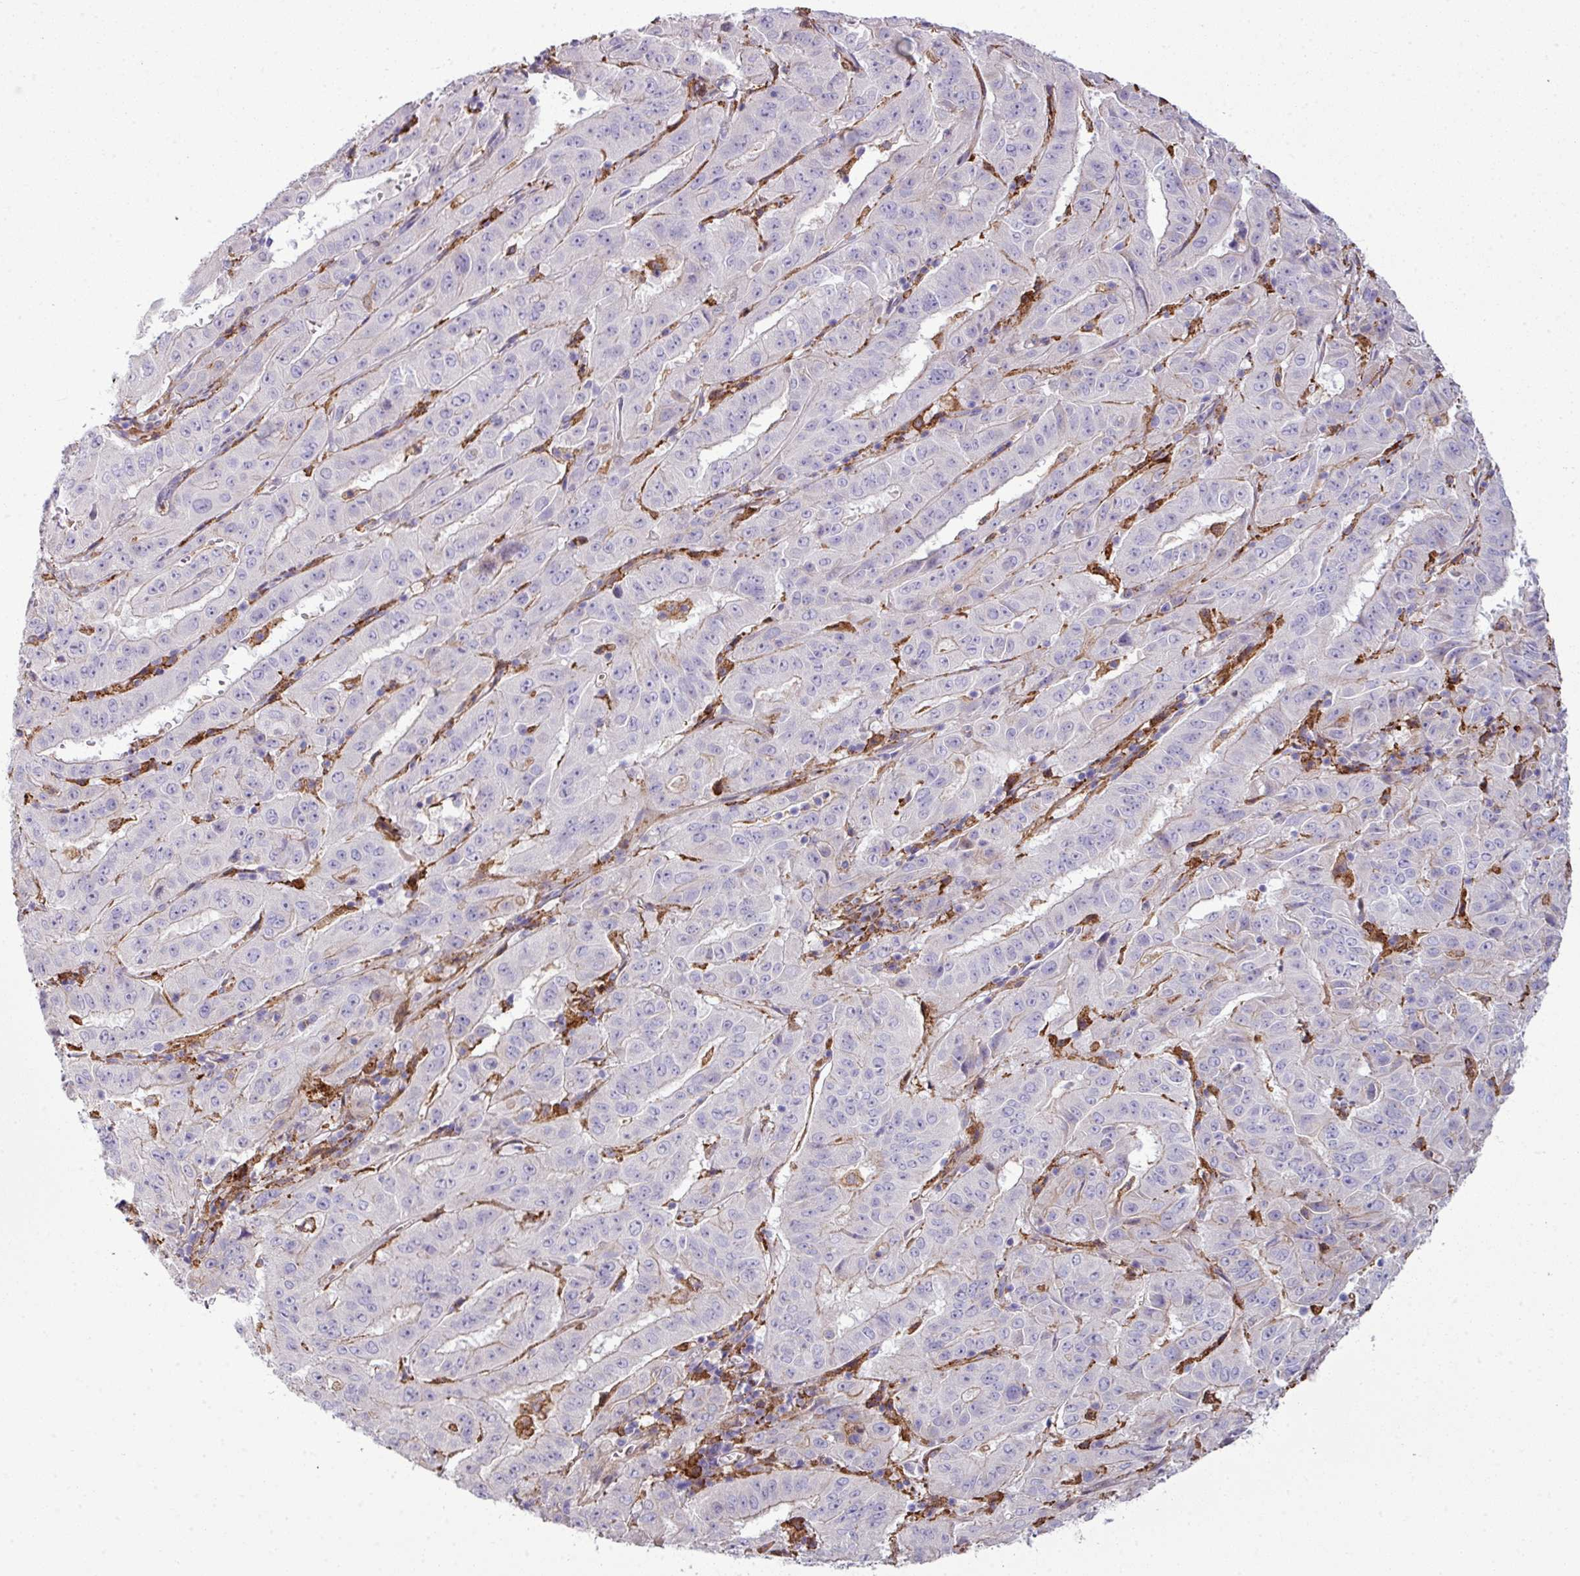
{"staining": {"intensity": "negative", "quantity": "none", "location": "none"}, "tissue": "pancreatic cancer", "cell_type": "Tumor cells", "image_type": "cancer", "snomed": [{"axis": "morphology", "description": "Adenocarcinoma, NOS"}, {"axis": "topography", "description": "Pancreas"}], "caption": "Immunohistochemistry micrograph of neoplastic tissue: human pancreatic cancer (adenocarcinoma) stained with DAB (3,3'-diaminobenzidine) reveals no significant protein positivity in tumor cells. The staining was performed using DAB (3,3'-diaminobenzidine) to visualize the protein expression in brown, while the nuclei were stained in blue with hematoxylin (Magnification: 20x).", "gene": "COL8A1", "patient": {"sex": "male", "age": 63}}